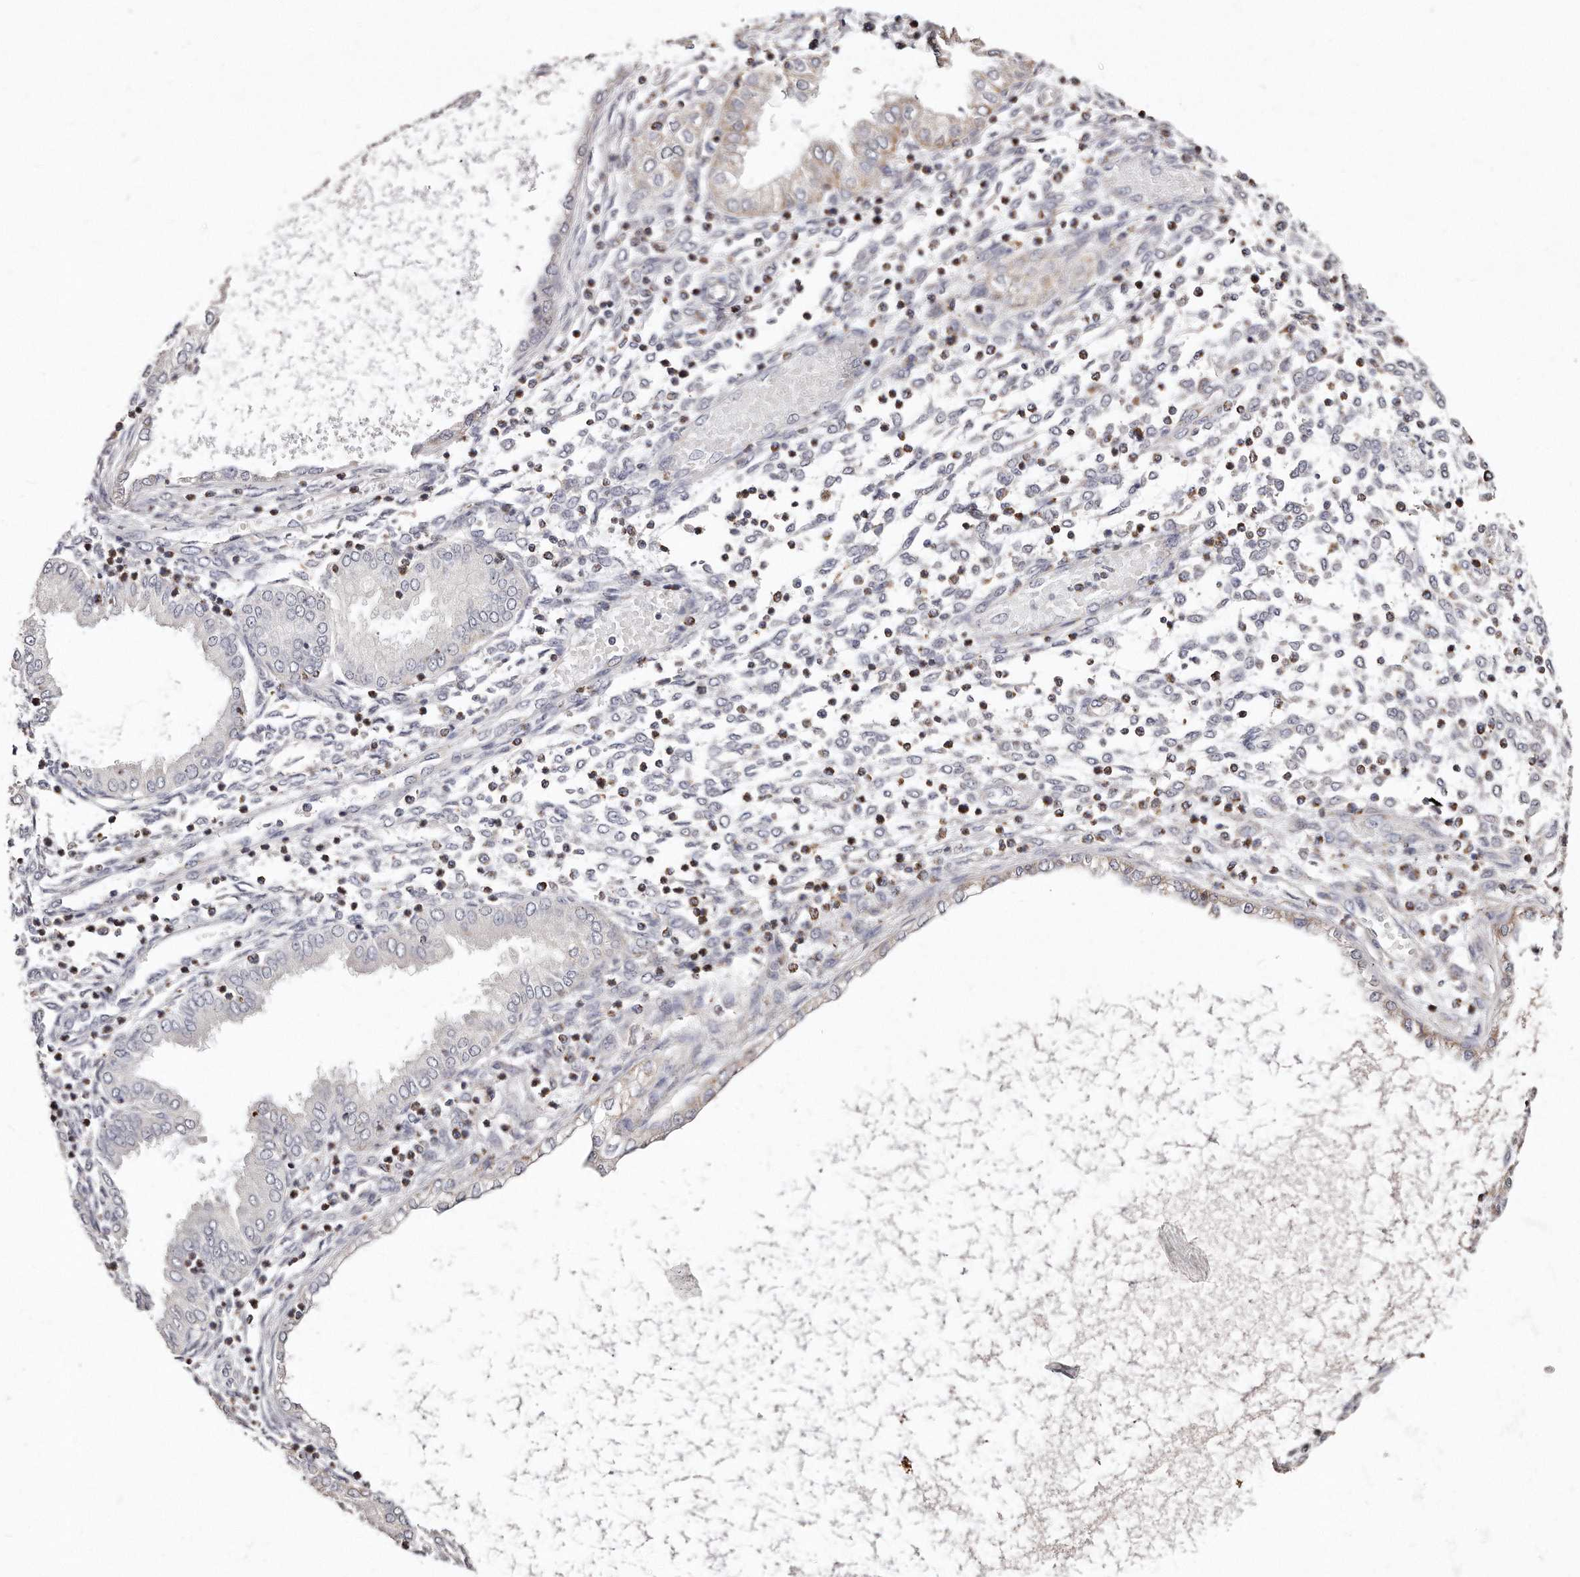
{"staining": {"intensity": "moderate", "quantity": "<25%", "location": "cytoplasmic/membranous"}, "tissue": "endometrium", "cell_type": "Cells in endometrial stroma", "image_type": "normal", "snomed": [{"axis": "morphology", "description": "Normal tissue, NOS"}, {"axis": "topography", "description": "Endometrium"}], "caption": "A low amount of moderate cytoplasmic/membranous expression is present in approximately <25% of cells in endometrial stroma in normal endometrium.", "gene": "RTKN", "patient": {"sex": "female", "age": 53}}